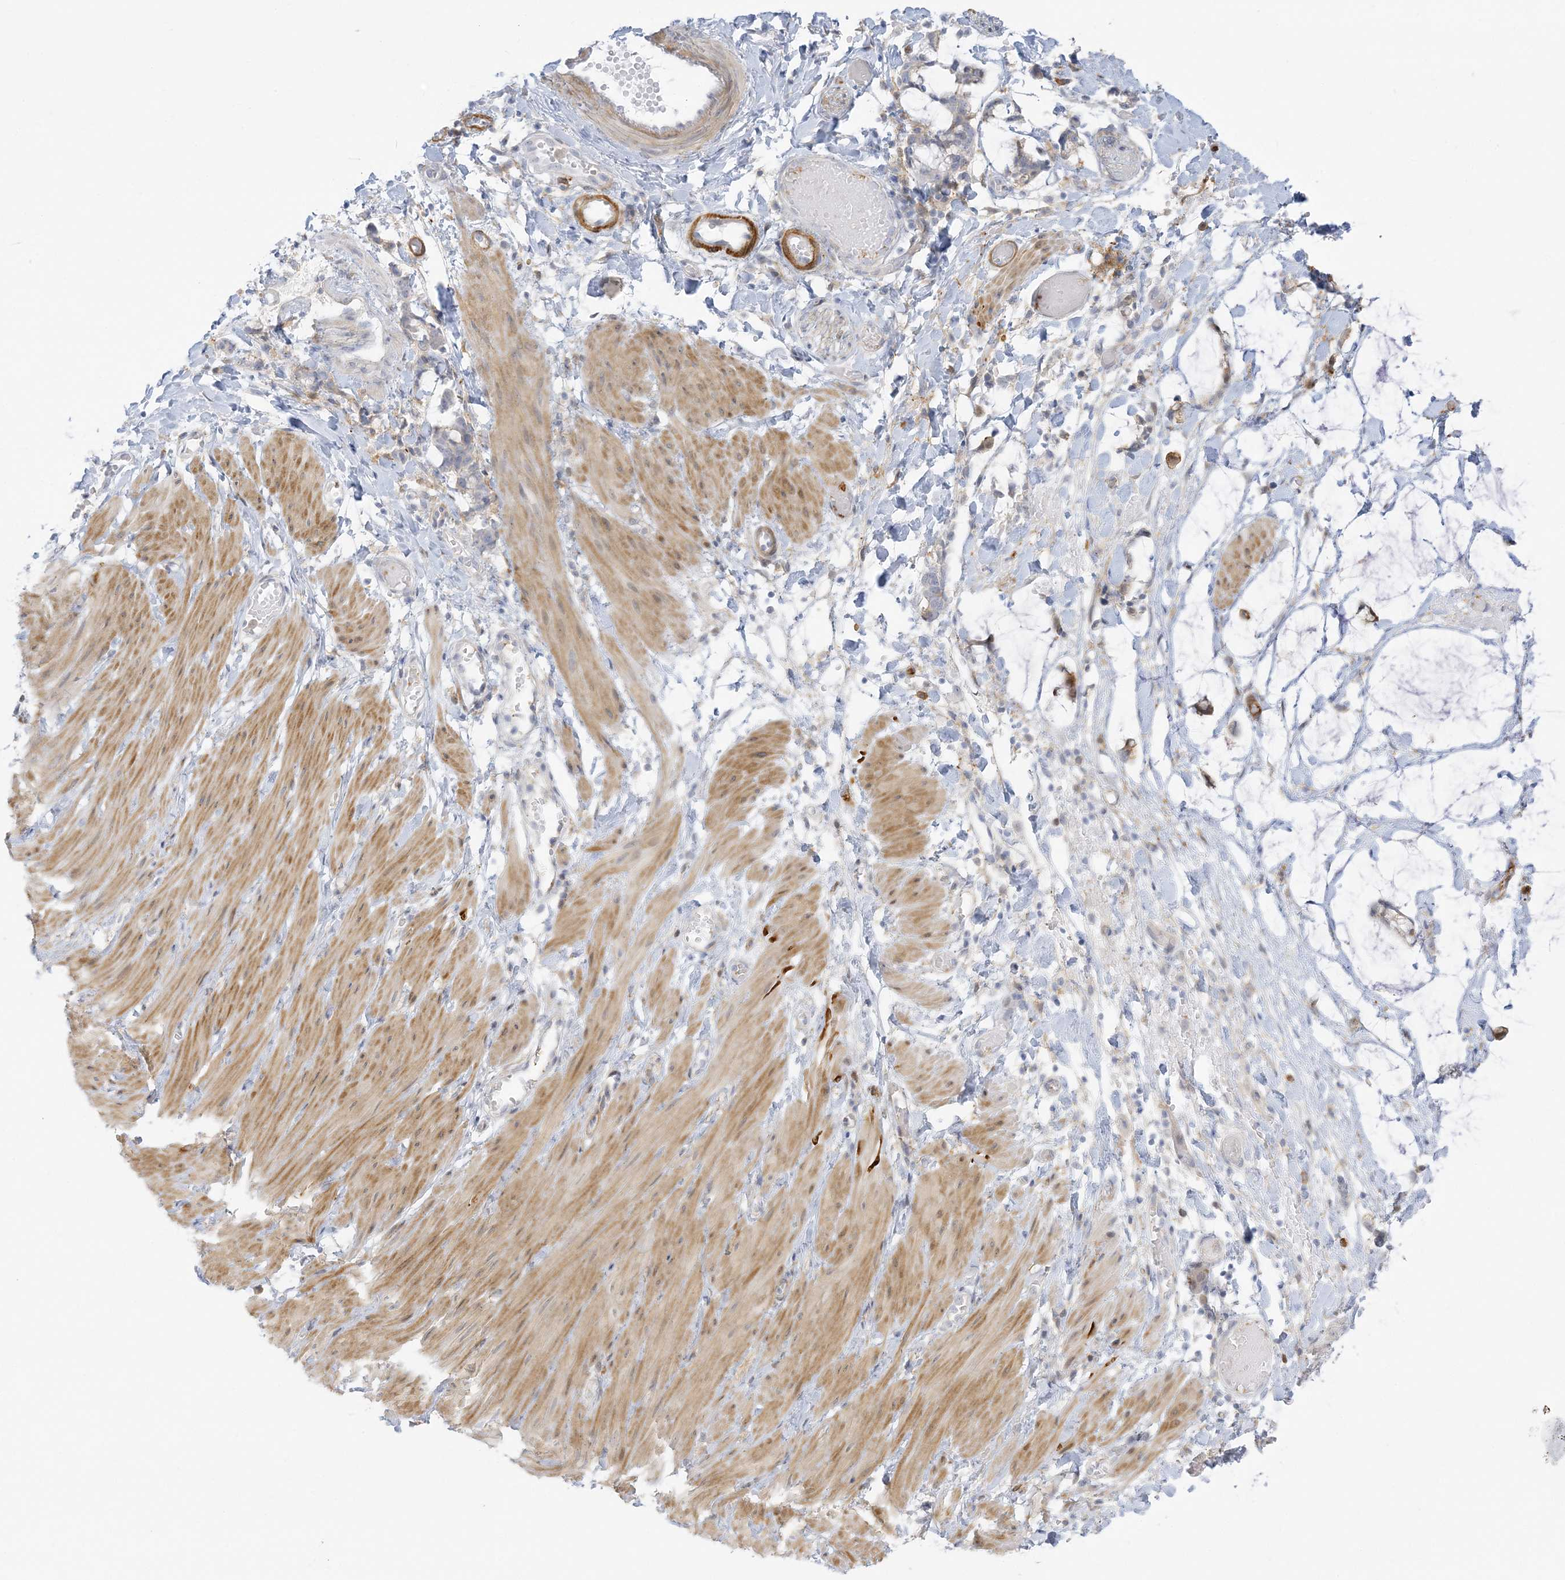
{"staining": {"intensity": "negative", "quantity": "none", "location": "none"}, "tissue": "adipose tissue", "cell_type": "Adipocytes", "image_type": "normal", "snomed": [{"axis": "morphology", "description": "Normal tissue, NOS"}, {"axis": "morphology", "description": "Adenocarcinoma, NOS"}, {"axis": "topography", "description": "Colon"}, {"axis": "topography", "description": "Peripheral nerve tissue"}], "caption": "This is a image of IHC staining of normal adipose tissue, which shows no staining in adipocytes. Brightfield microscopy of immunohistochemistry (IHC) stained with DAB (brown) and hematoxylin (blue), captured at high magnification.", "gene": "ICMT", "patient": {"sex": "male", "age": 14}}